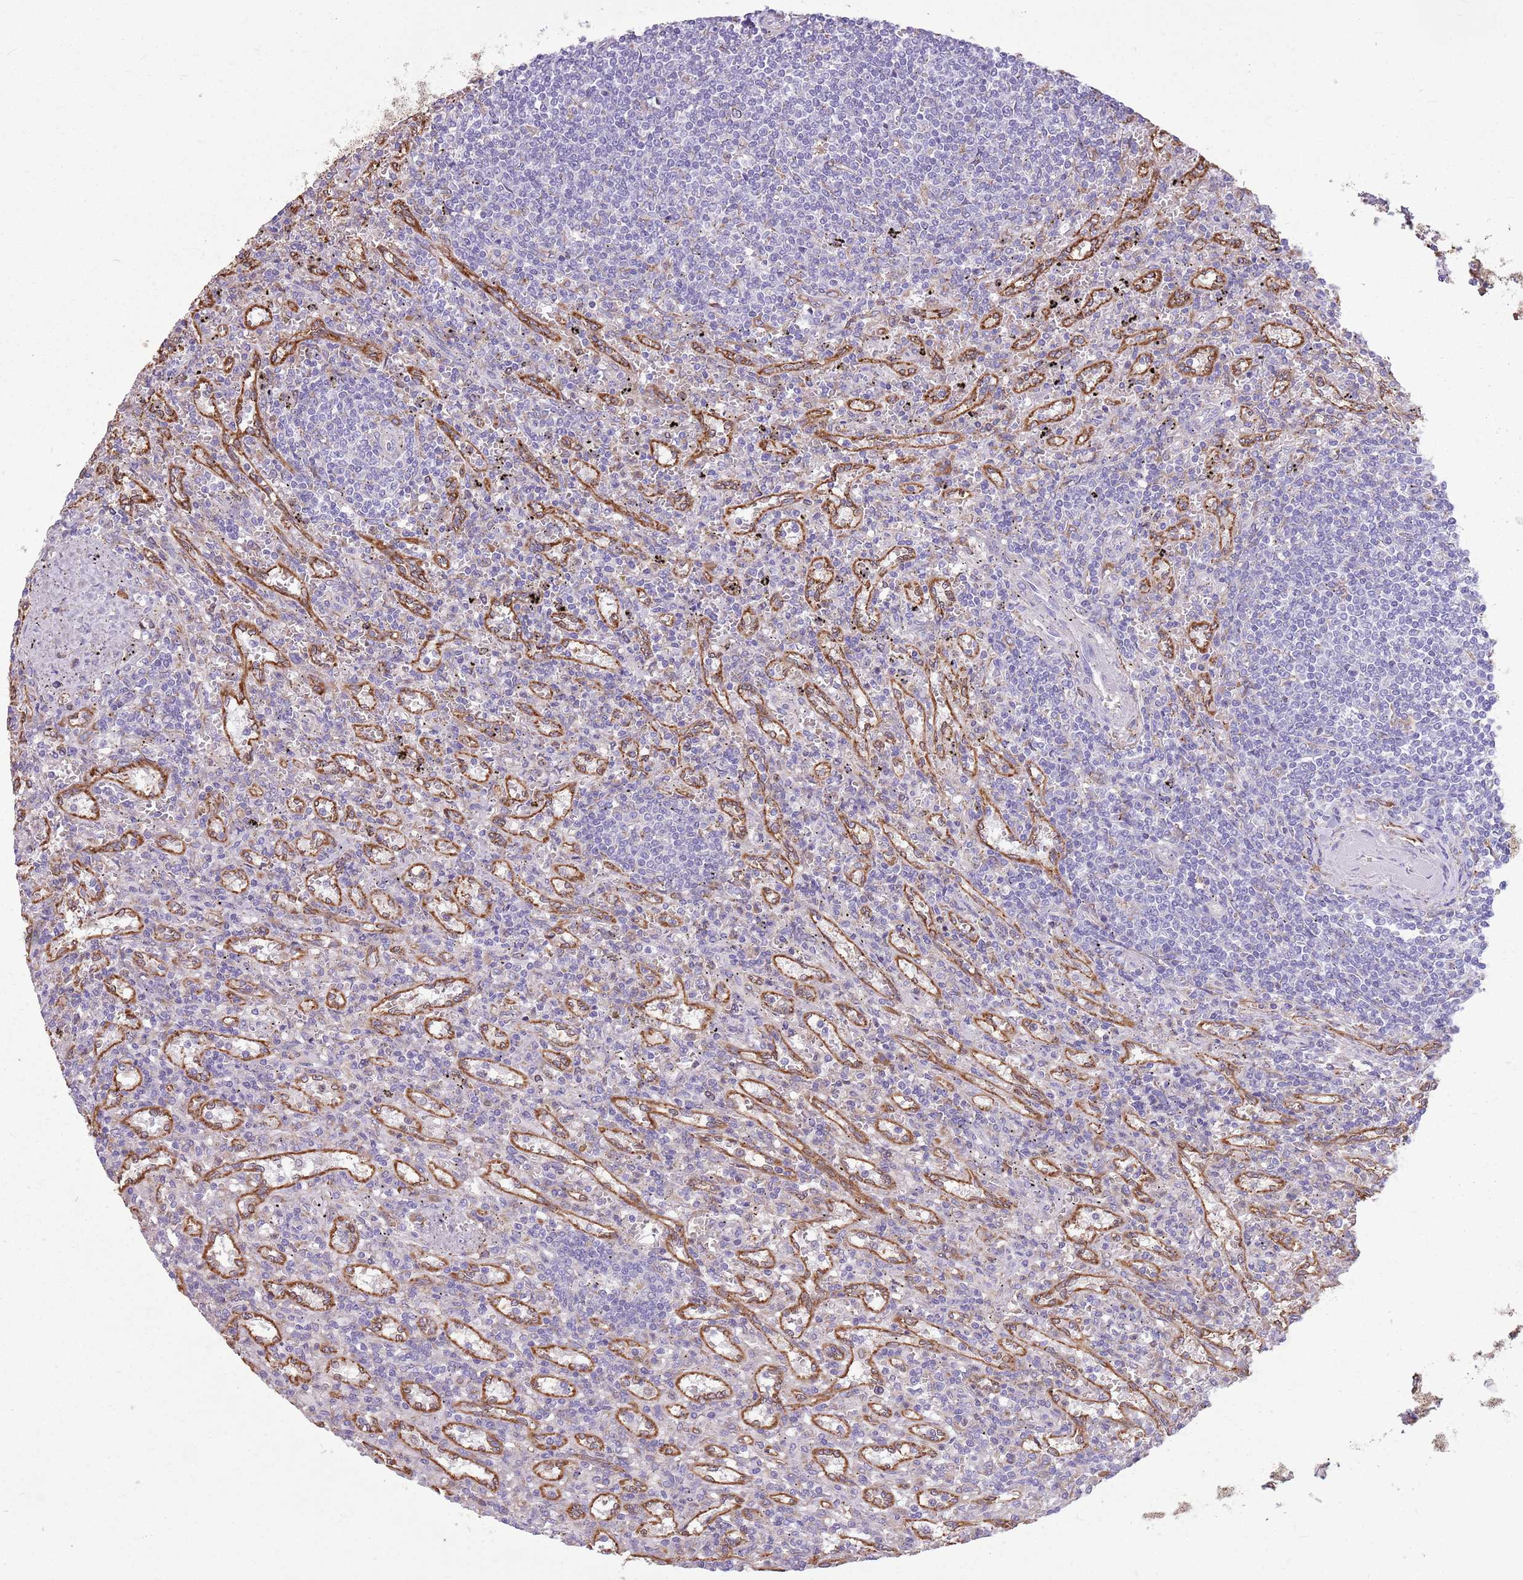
{"staining": {"intensity": "negative", "quantity": "none", "location": "none"}, "tissue": "lymphoma", "cell_type": "Tumor cells", "image_type": "cancer", "snomed": [{"axis": "morphology", "description": "Malignant lymphoma, non-Hodgkin's type, Low grade"}, {"axis": "topography", "description": "Spleen"}], "caption": "Protein analysis of malignant lymphoma, non-Hodgkin's type (low-grade) demonstrates no significant staining in tumor cells. The staining is performed using DAB brown chromogen with nuclei counter-stained in using hematoxylin.", "gene": "KCTD19", "patient": {"sex": "male", "age": 76}}